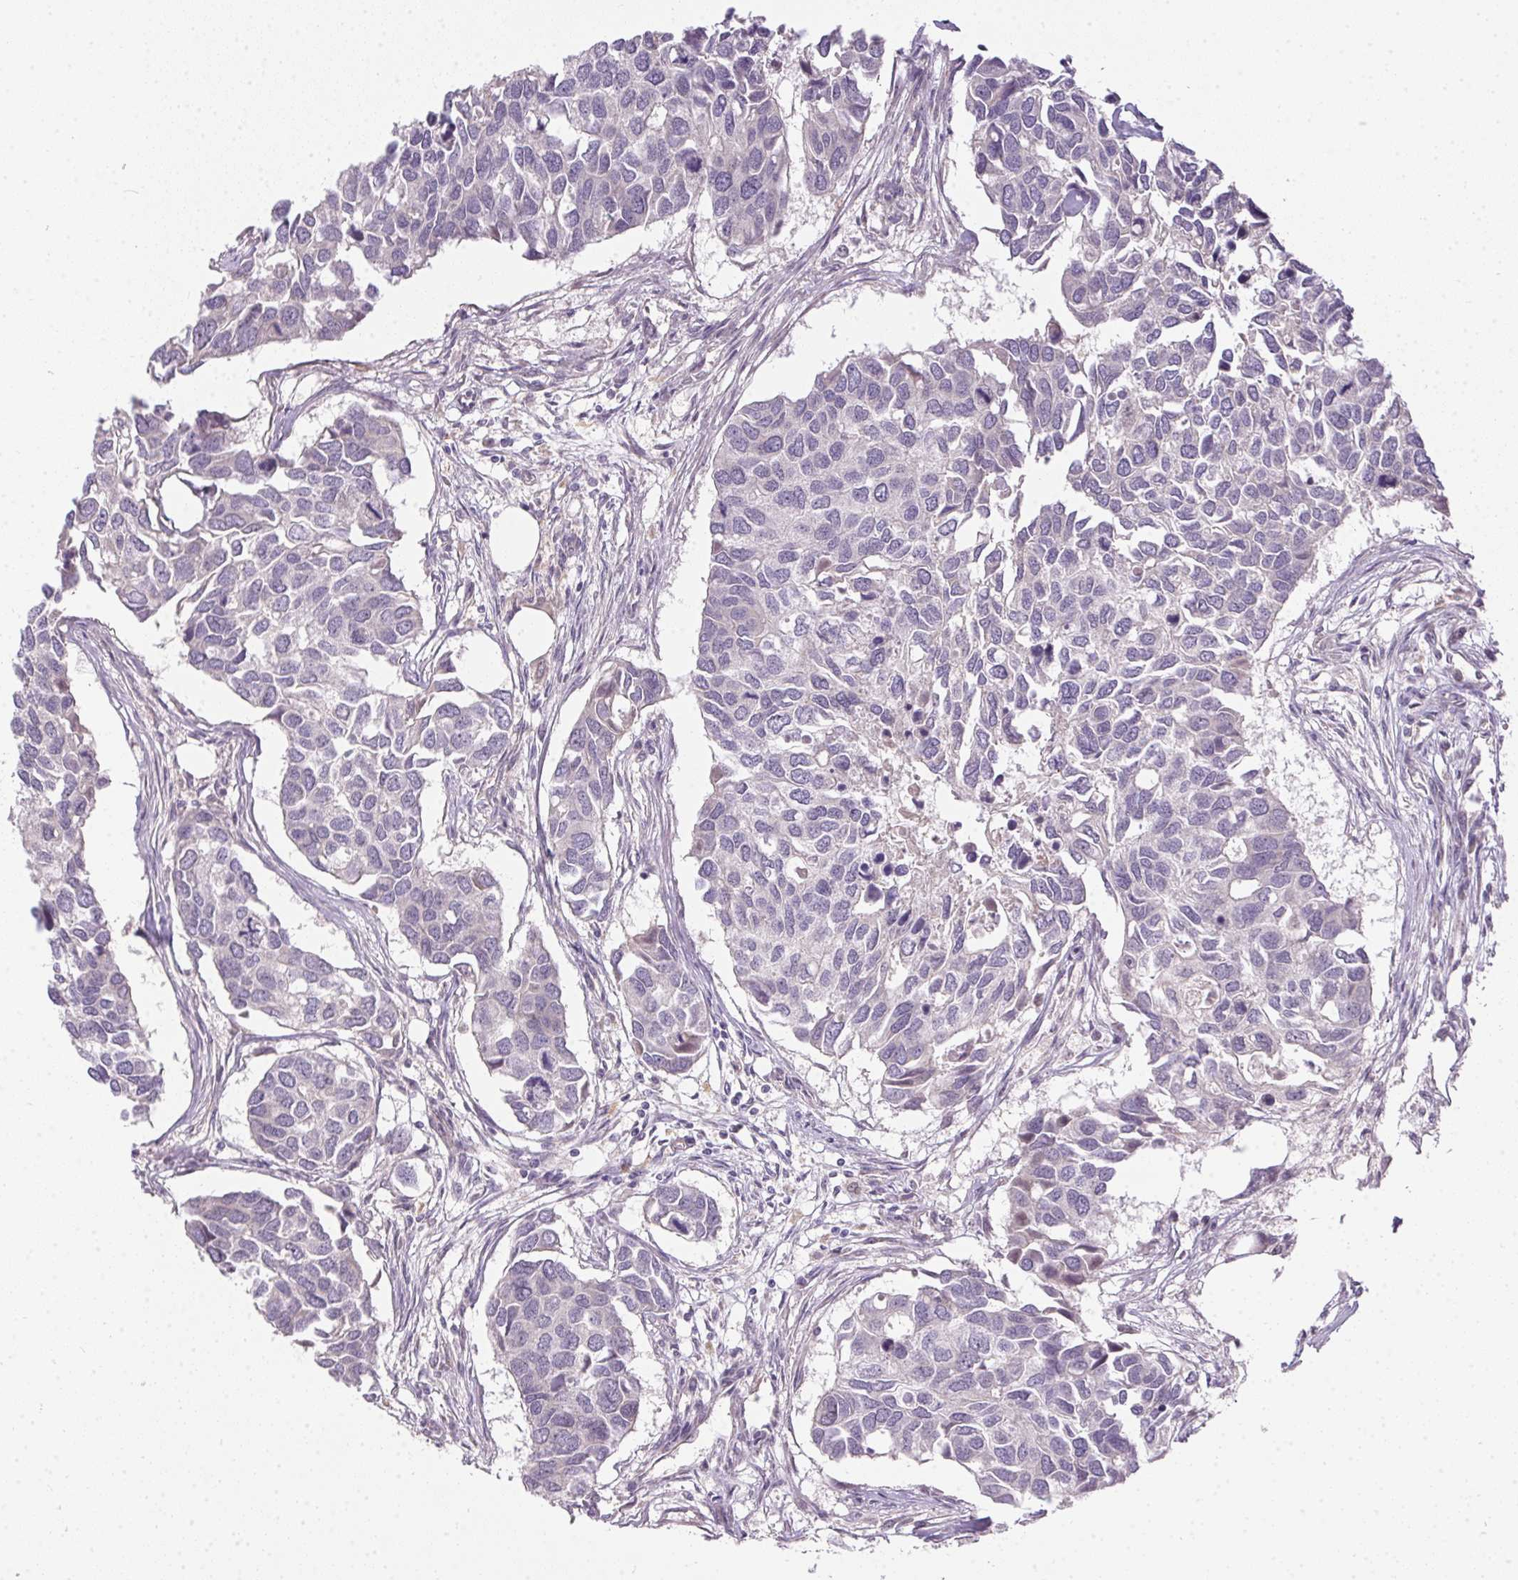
{"staining": {"intensity": "negative", "quantity": "none", "location": "none"}, "tissue": "breast cancer", "cell_type": "Tumor cells", "image_type": "cancer", "snomed": [{"axis": "morphology", "description": "Duct carcinoma"}, {"axis": "topography", "description": "Breast"}], "caption": "This photomicrograph is of breast cancer stained with immunohistochemistry (IHC) to label a protein in brown with the nuclei are counter-stained blue. There is no expression in tumor cells.", "gene": "CFAP92", "patient": {"sex": "female", "age": 83}}